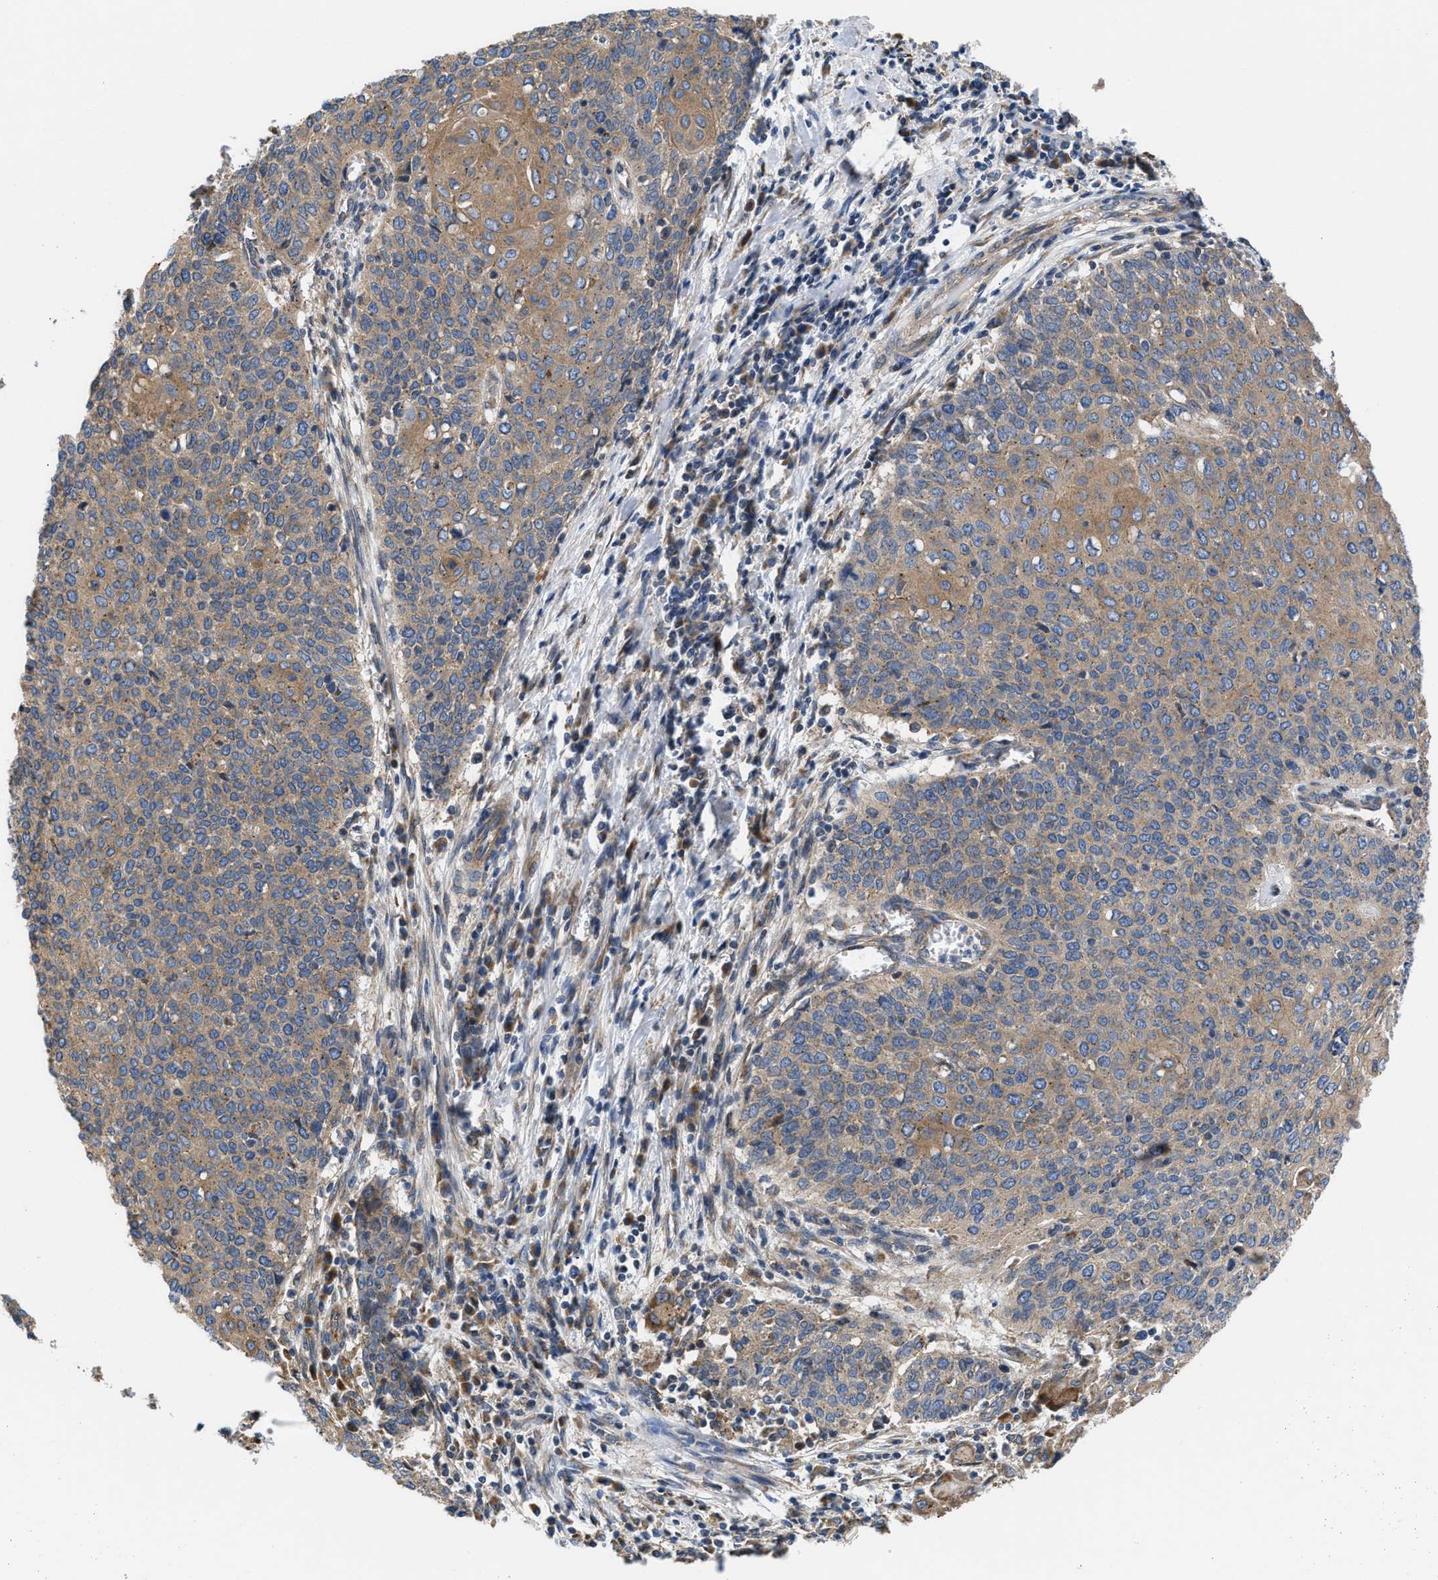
{"staining": {"intensity": "moderate", "quantity": ">75%", "location": "cytoplasmic/membranous"}, "tissue": "cervical cancer", "cell_type": "Tumor cells", "image_type": "cancer", "snomed": [{"axis": "morphology", "description": "Squamous cell carcinoma, NOS"}, {"axis": "topography", "description": "Cervix"}], "caption": "An image showing moderate cytoplasmic/membranous staining in approximately >75% of tumor cells in cervical squamous cell carcinoma, as visualized by brown immunohistochemical staining.", "gene": "CEP128", "patient": {"sex": "female", "age": 39}}